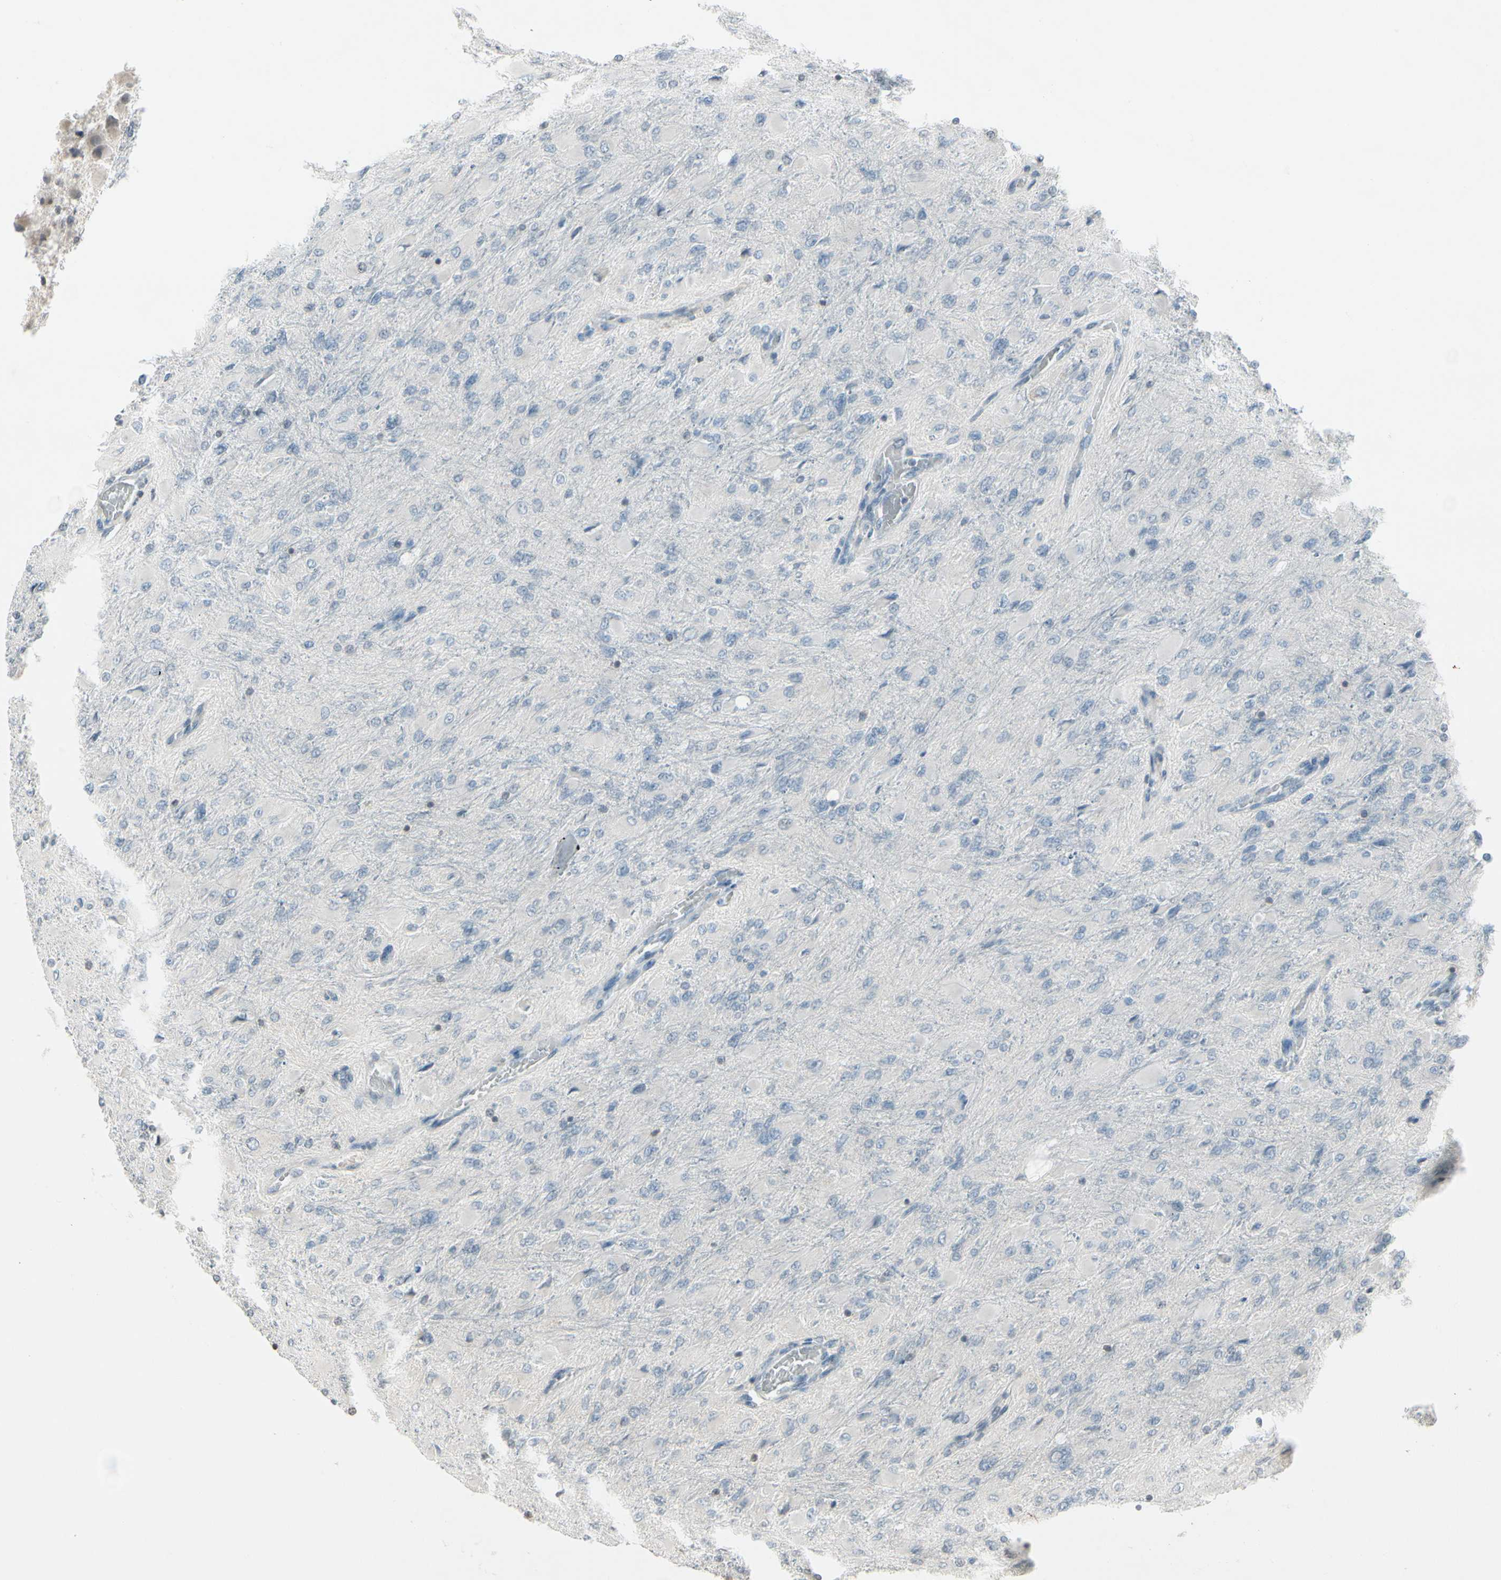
{"staining": {"intensity": "negative", "quantity": "none", "location": "none"}, "tissue": "glioma", "cell_type": "Tumor cells", "image_type": "cancer", "snomed": [{"axis": "morphology", "description": "Glioma, malignant, High grade"}, {"axis": "topography", "description": "Cerebral cortex"}], "caption": "Immunohistochemistry of glioma exhibits no staining in tumor cells.", "gene": "ARG2", "patient": {"sex": "female", "age": 36}}